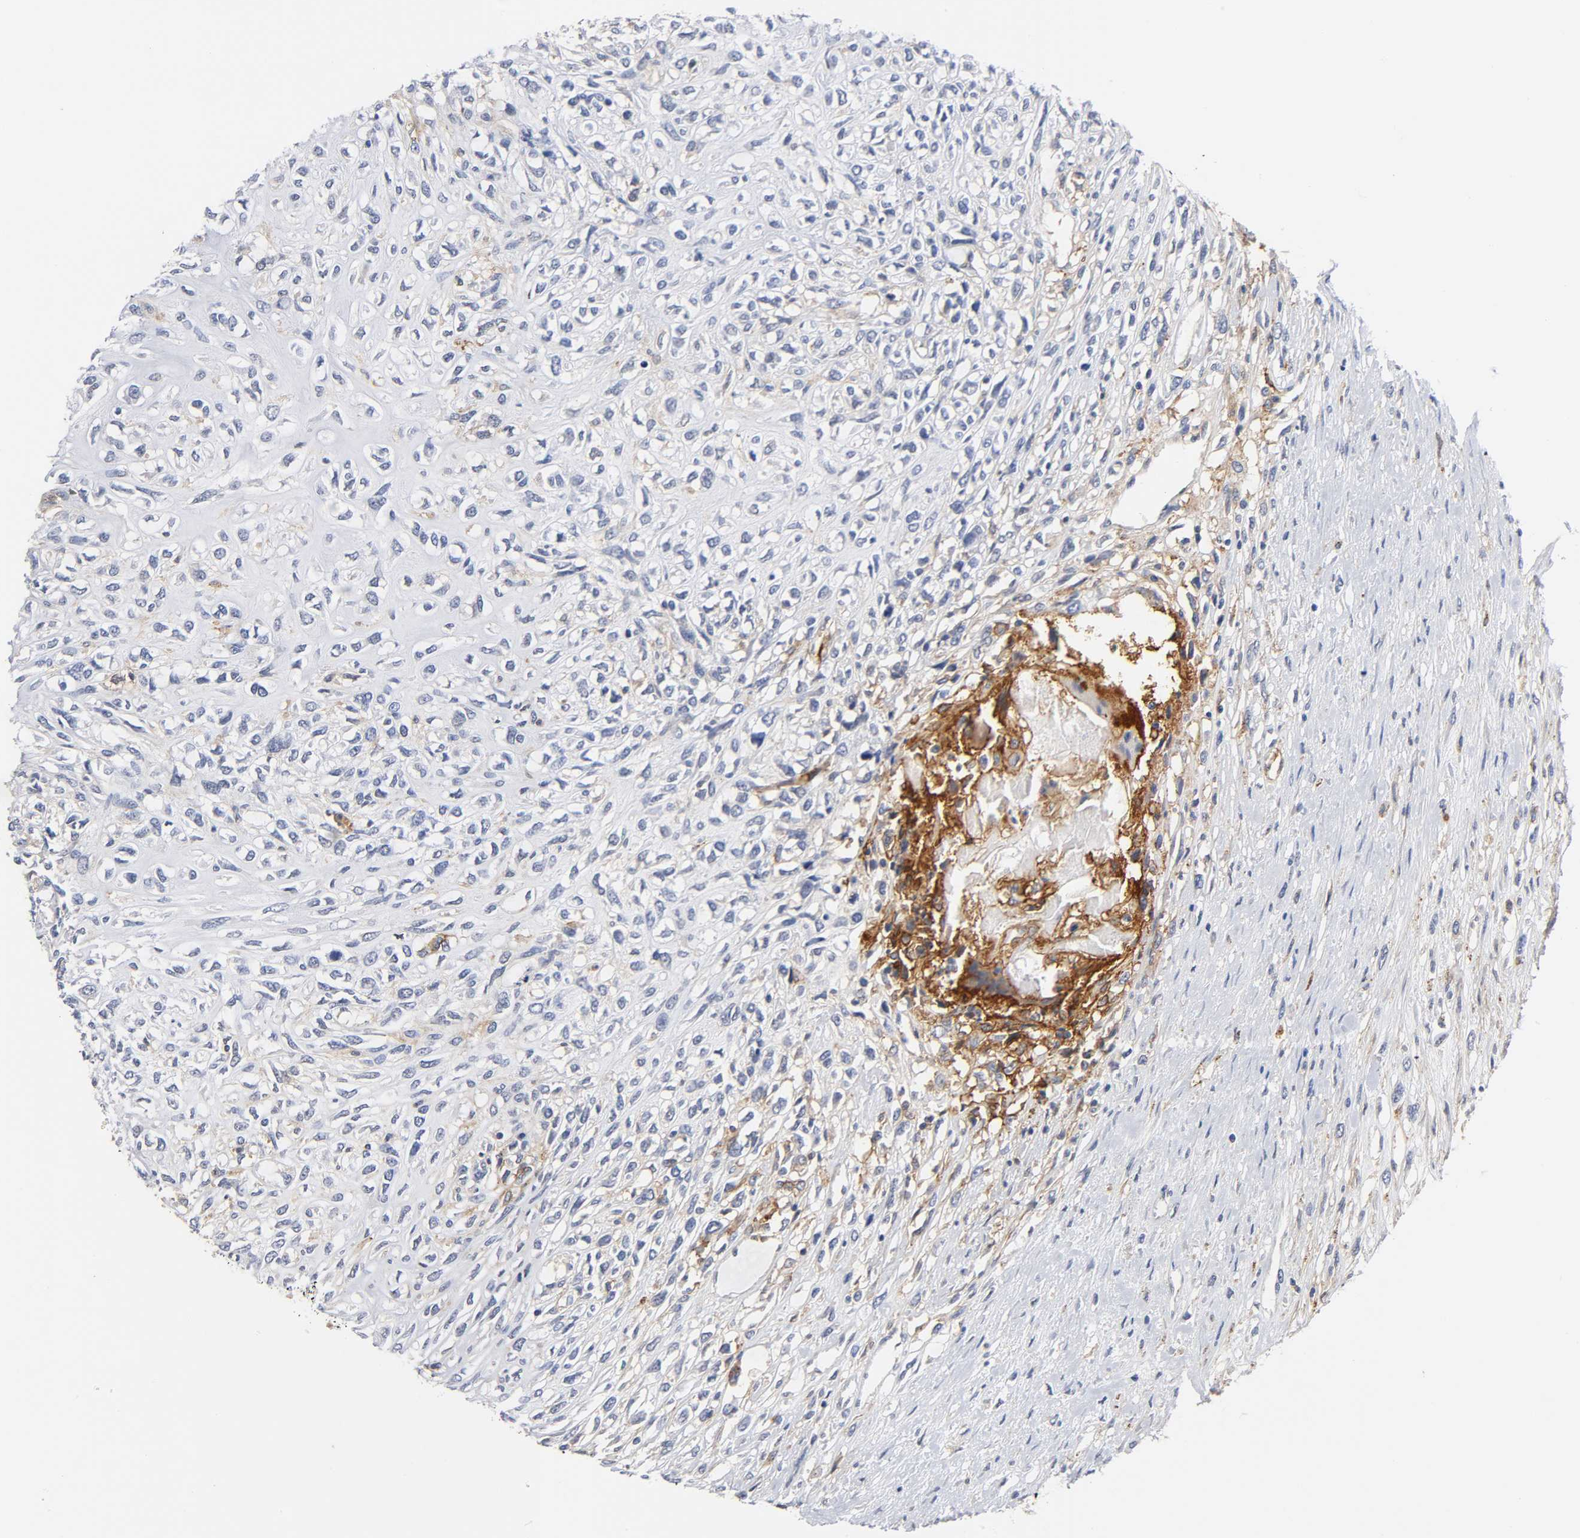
{"staining": {"intensity": "moderate", "quantity": "<25%", "location": "cytoplasmic/membranous"}, "tissue": "head and neck cancer", "cell_type": "Tumor cells", "image_type": "cancer", "snomed": [{"axis": "morphology", "description": "Necrosis, NOS"}, {"axis": "morphology", "description": "Neoplasm, malignant, NOS"}, {"axis": "topography", "description": "Salivary gland"}, {"axis": "topography", "description": "Head-Neck"}], "caption": "This photomicrograph displays IHC staining of head and neck cancer, with low moderate cytoplasmic/membranous positivity in about <25% of tumor cells.", "gene": "ICAM1", "patient": {"sex": "male", "age": 43}}